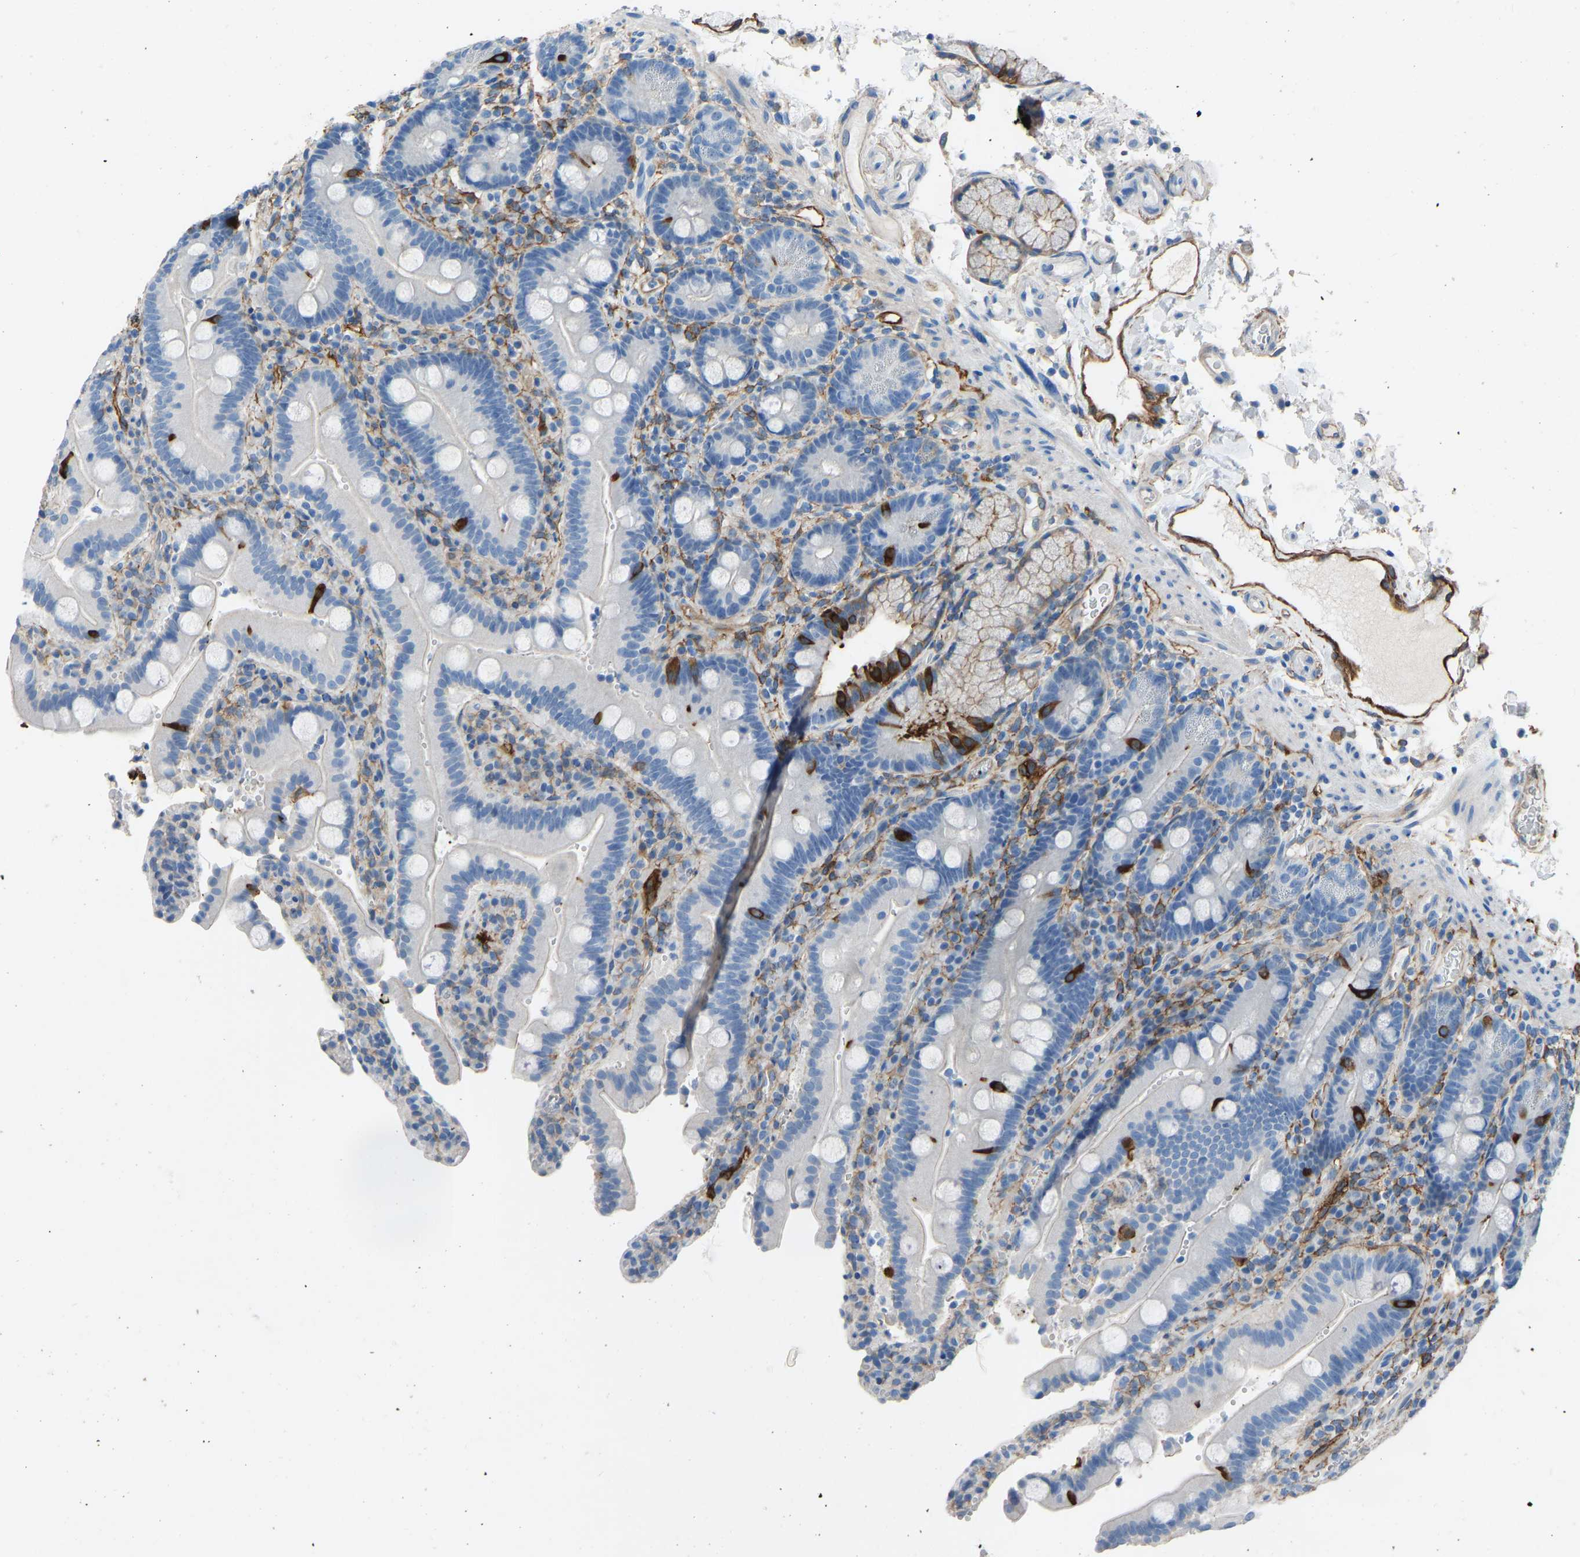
{"staining": {"intensity": "strong", "quantity": "<25%", "location": "cytoplasmic/membranous"}, "tissue": "duodenum", "cell_type": "Glandular cells", "image_type": "normal", "snomed": [{"axis": "morphology", "description": "Normal tissue, NOS"}, {"axis": "topography", "description": "Small intestine, NOS"}], "caption": "Immunohistochemistry of normal duodenum exhibits medium levels of strong cytoplasmic/membranous staining in about <25% of glandular cells.", "gene": "MYH10", "patient": {"sex": "female", "age": 71}}